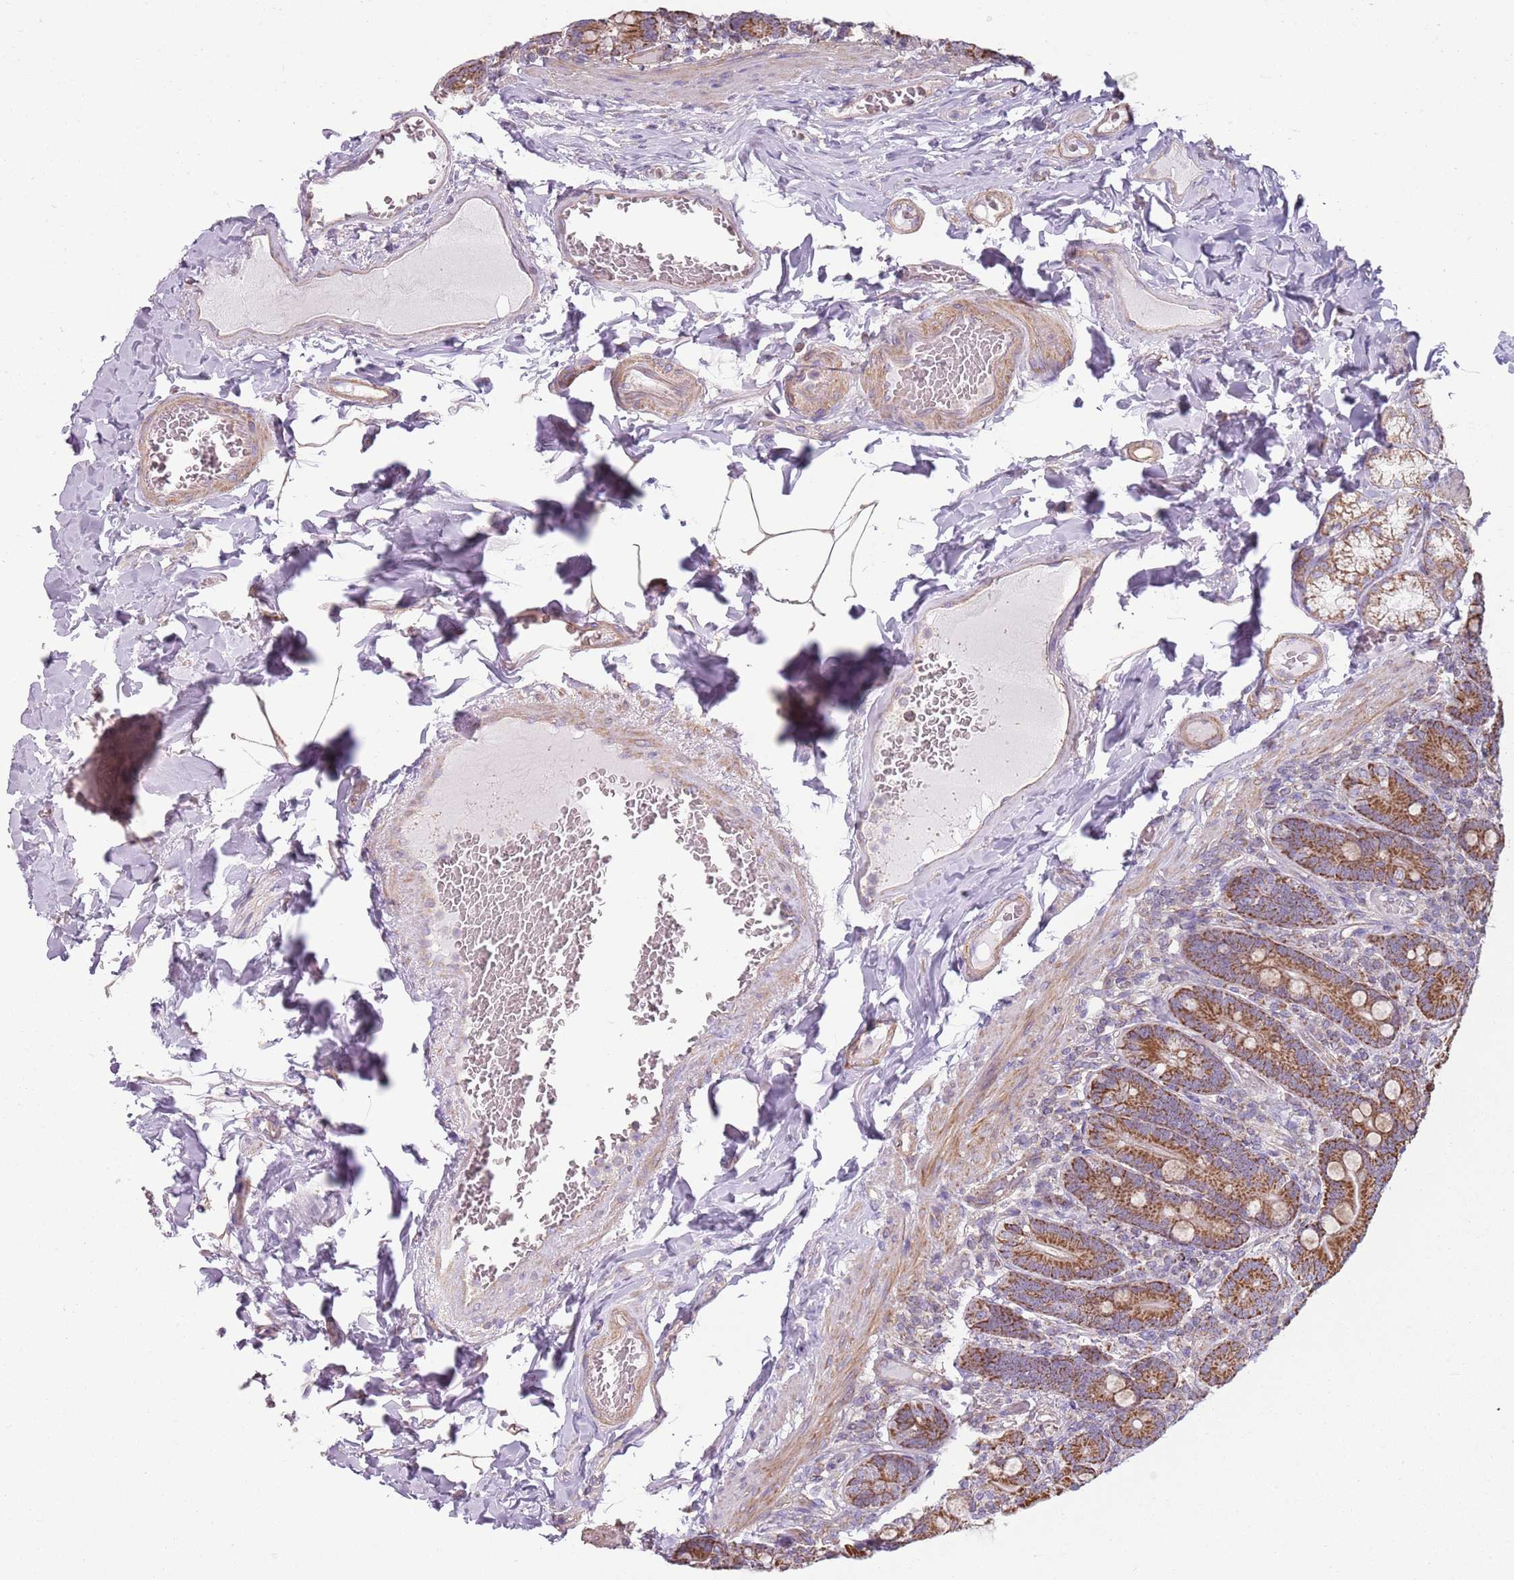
{"staining": {"intensity": "strong", "quantity": ">75%", "location": "cytoplasmic/membranous"}, "tissue": "duodenum", "cell_type": "Glandular cells", "image_type": "normal", "snomed": [{"axis": "morphology", "description": "Normal tissue, NOS"}, {"axis": "topography", "description": "Duodenum"}], "caption": "This is a micrograph of immunohistochemistry staining of unremarkable duodenum, which shows strong expression in the cytoplasmic/membranous of glandular cells.", "gene": "GAS8", "patient": {"sex": "female", "age": 62}}